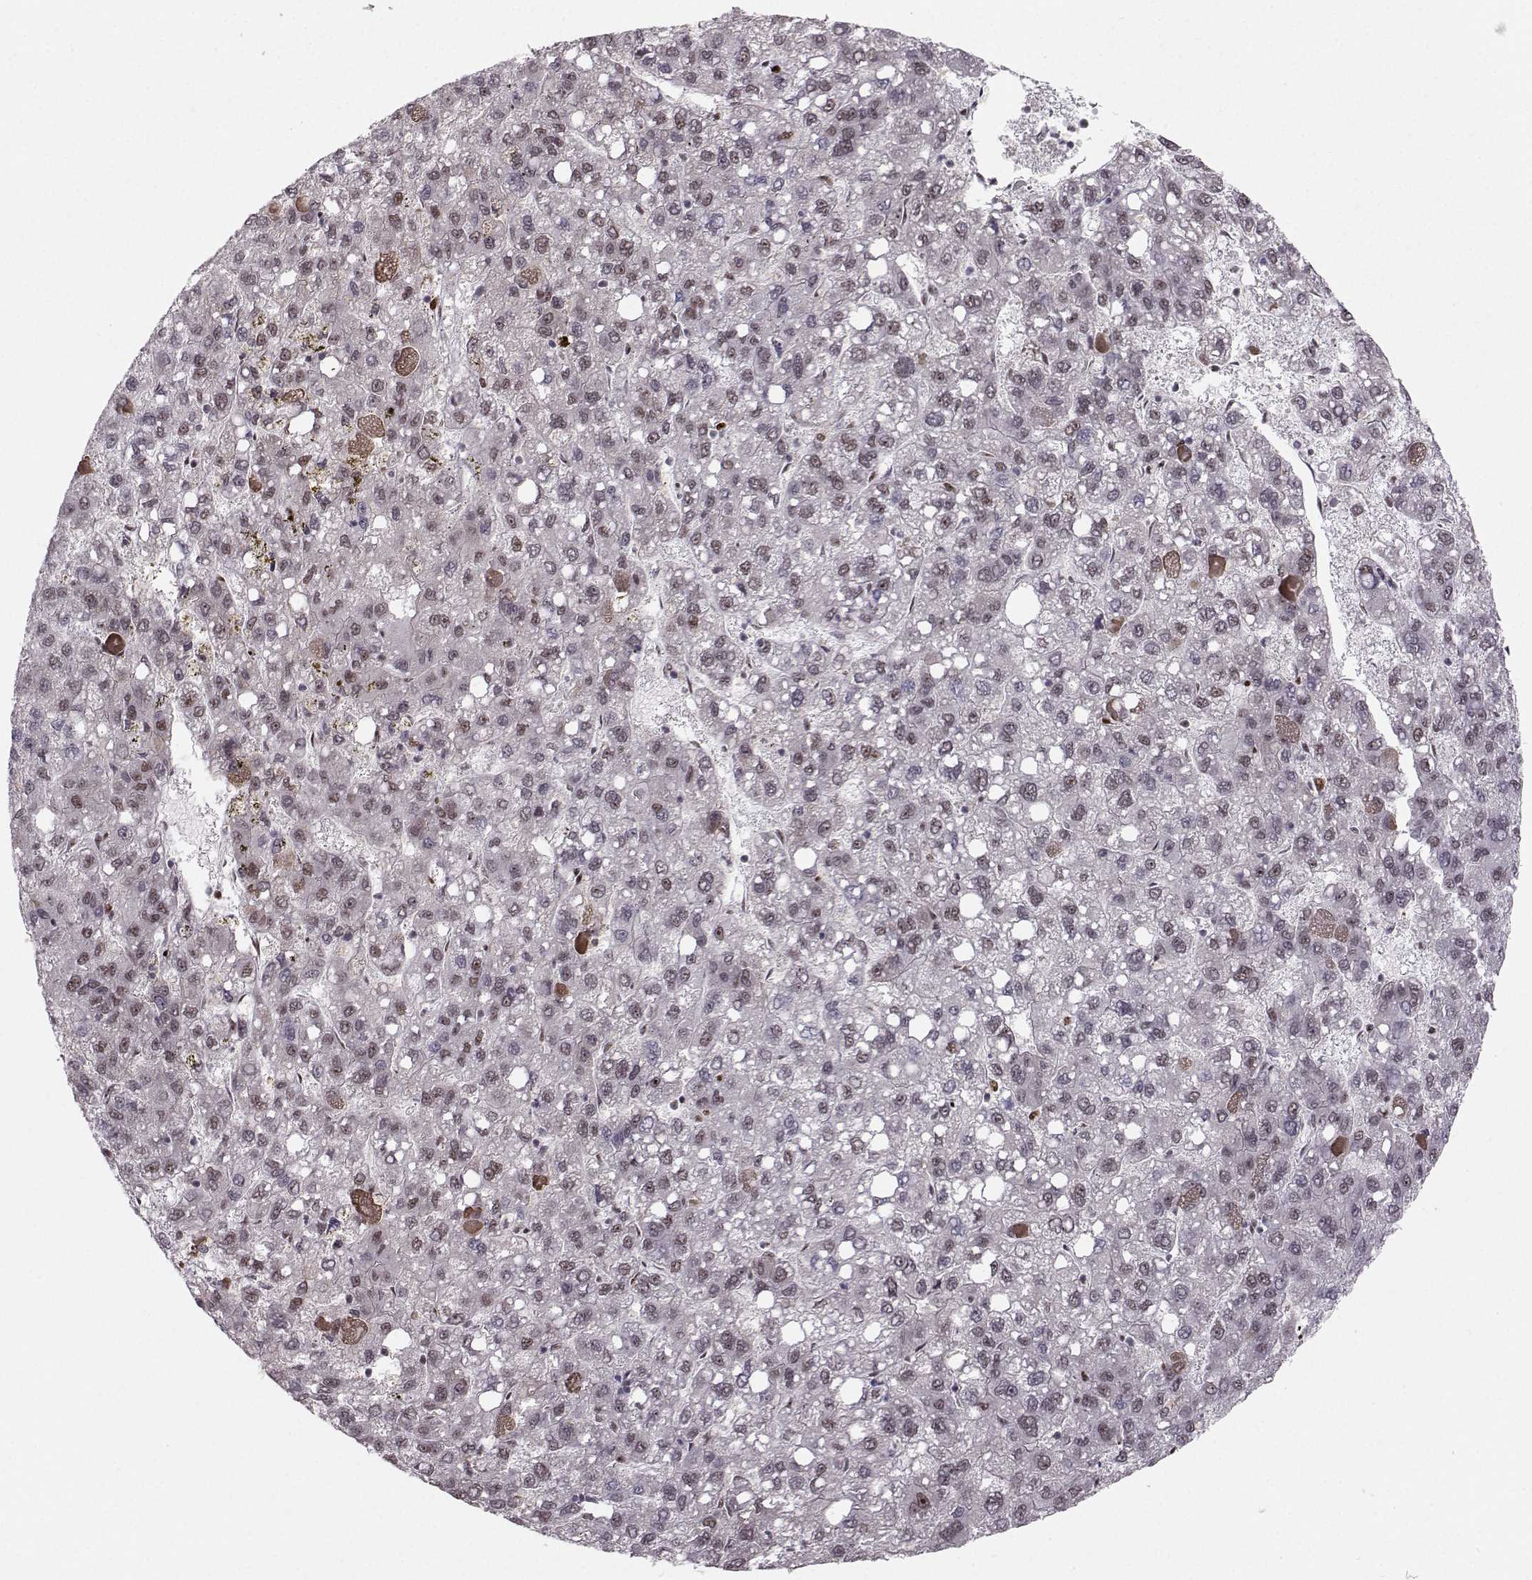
{"staining": {"intensity": "weak", "quantity": "<25%", "location": "nuclear"}, "tissue": "liver cancer", "cell_type": "Tumor cells", "image_type": "cancer", "snomed": [{"axis": "morphology", "description": "Carcinoma, Hepatocellular, NOS"}, {"axis": "topography", "description": "Liver"}], "caption": "Tumor cells show no significant expression in liver hepatocellular carcinoma. (Brightfield microscopy of DAB (3,3'-diaminobenzidine) immunohistochemistry (IHC) at high magnification).", "gene": "SNAPC2", "patient": {"sex": "female", "age": 82}}